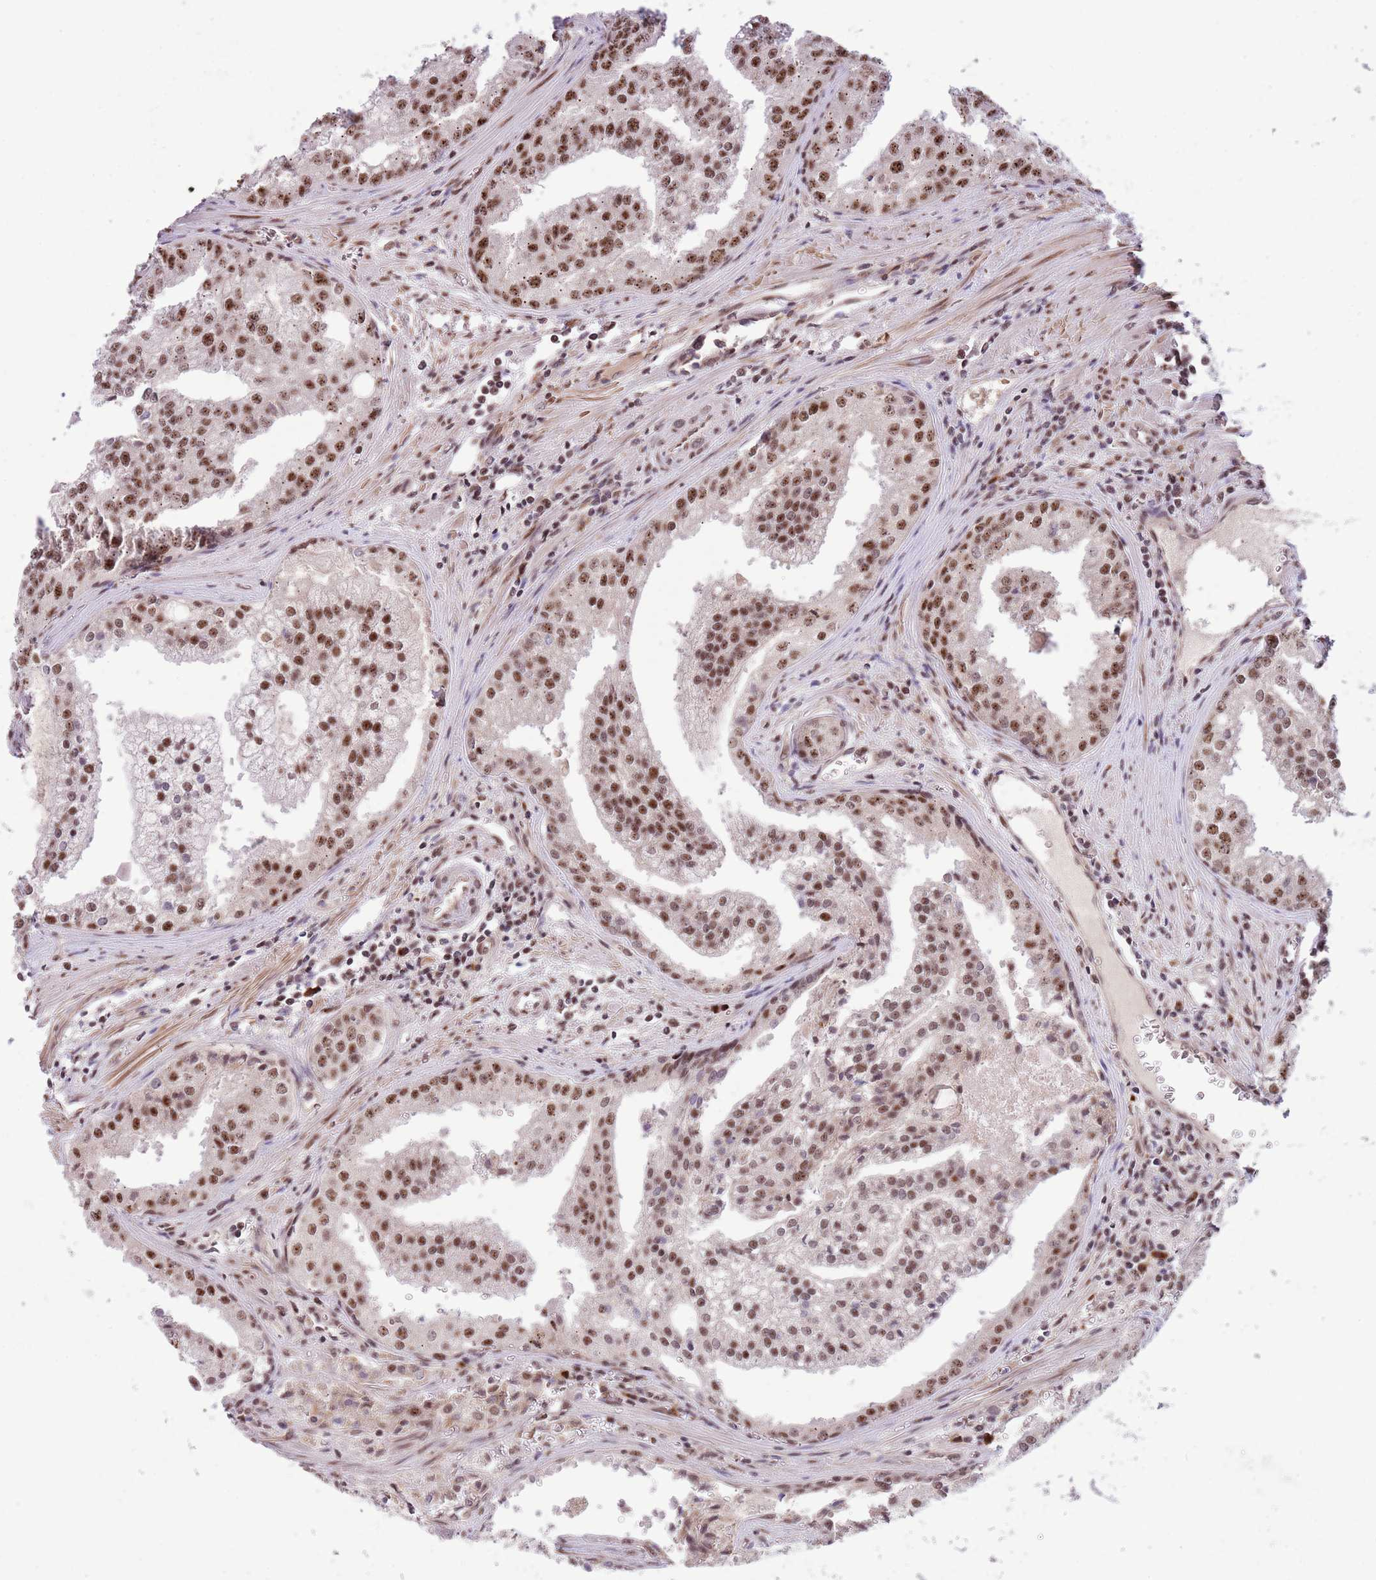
{"staining": {"intensity": "moderate", "quantity": ">75%", "location": "nuclear"}, "tissue": "prostate cancer", "cell_type": "Tumor cells", "image_type": "cancer", "snomed": [{"axis": "morphology", "description": "Adenocarcinoma, High grade"}, {"axis": "topography", "description": "Prostate"}], "caption": "Prostate cancer tissue exhibits moderate nuclear positivity in about >75% of tumor cells, visualized by immunohistochemistry. (brown staining indicates protein expression, while blue staining denotes nuclei).", "gene": "SIPA1L3", "patient": {"sex": "male", "age": 68}}